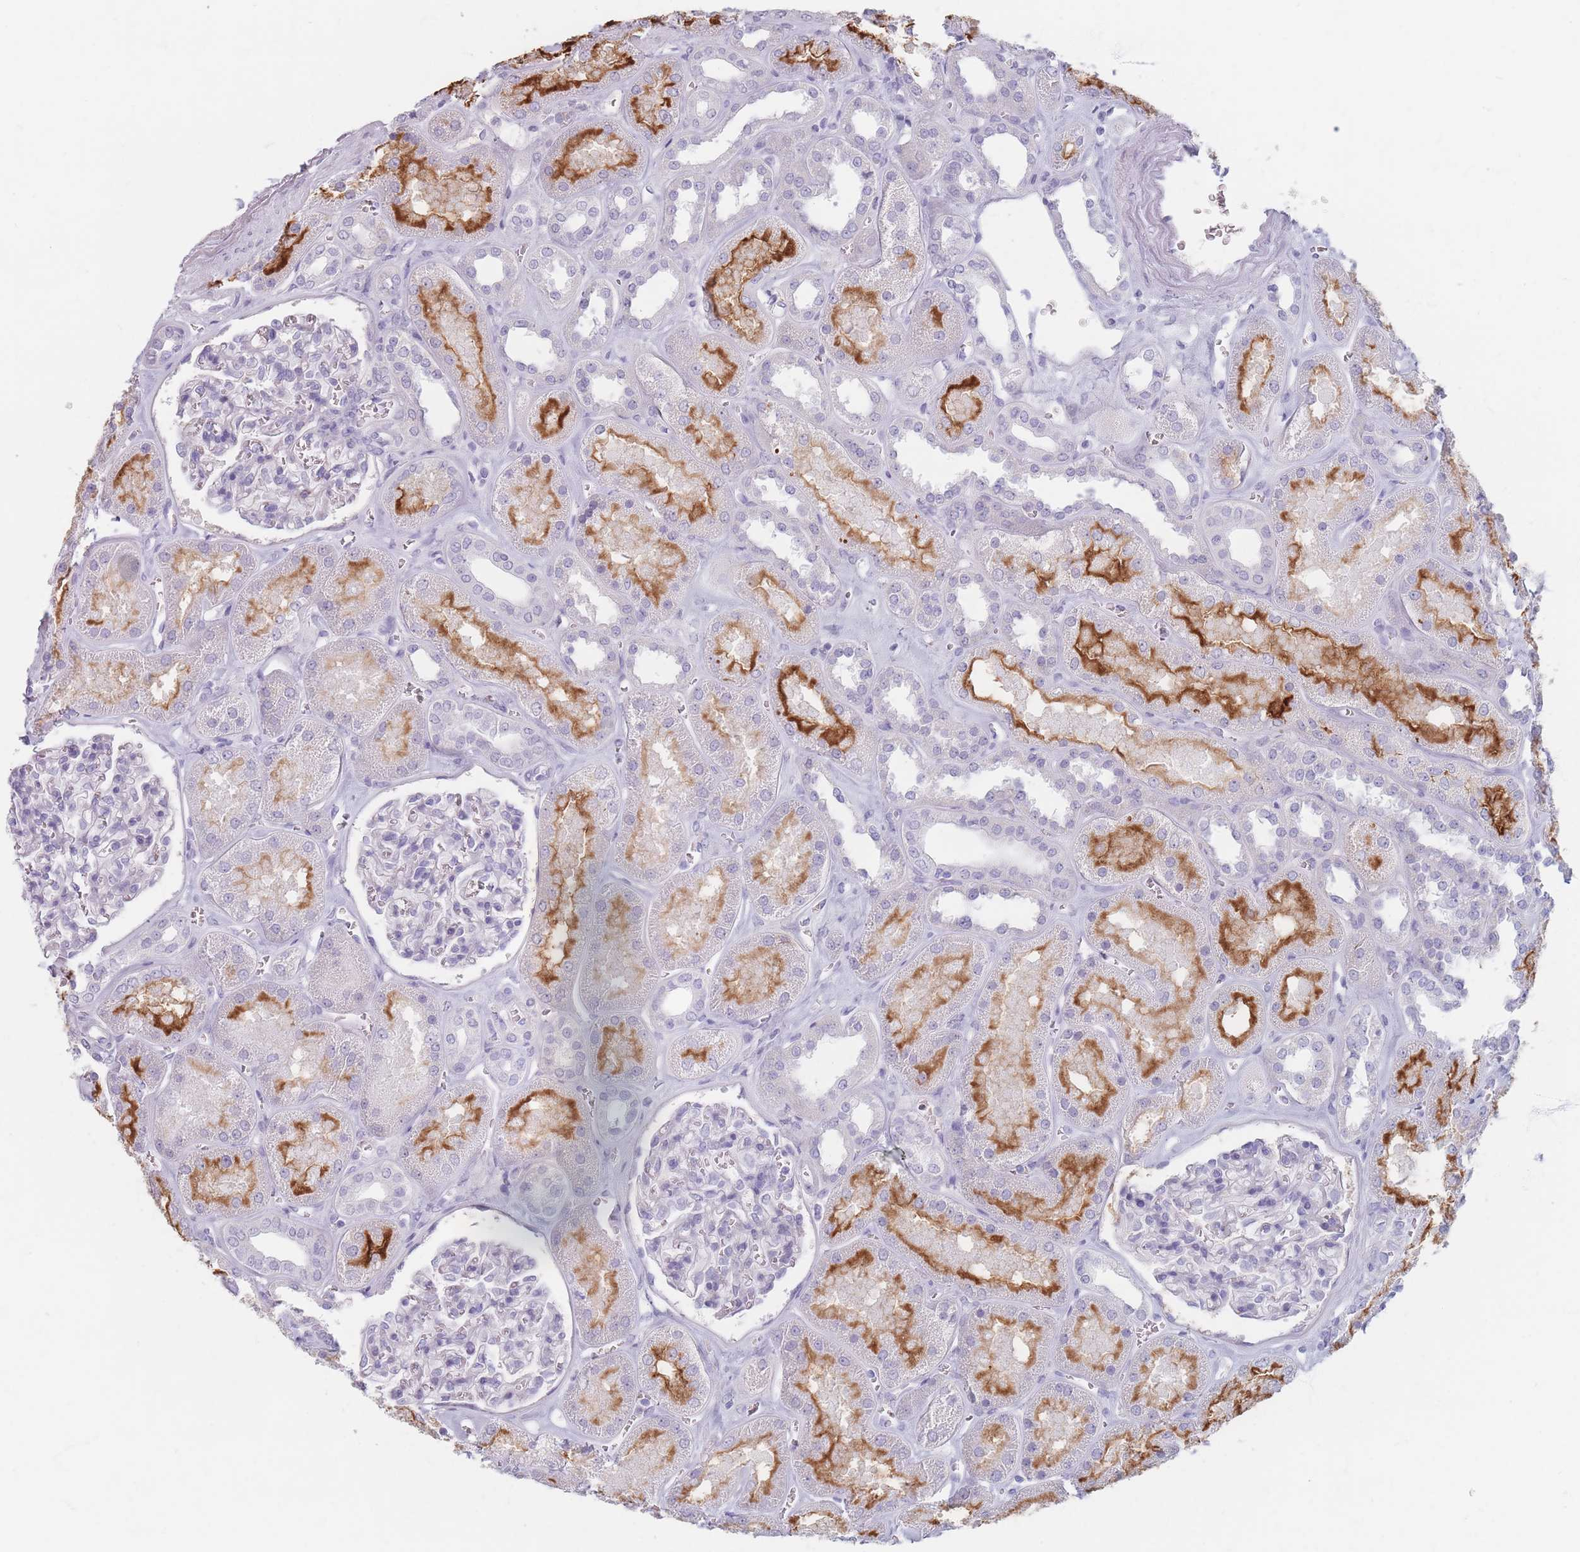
{"staining": {"intensity": "negative", "quantity": "none", "location": "none"}, "tissue": "kidney", "cell_type": "Cells in glomeruli", "image_type": "normal", "snomed": [{"axis": "morphology", "description": "Normal tissue, NOS"}, {"axis": "morphology", "description": "Adenocarcinoma, NOS"}, {"axis": "topography", "description": "Kidney"}], "caption": "An immunohistochemistry (IHC) histopathology image of benign kidney is shown. There is no staining in cells in glomeruli of kidney.", "gene": "PIGM", "patient": {"sex": "female", "age": 68}}